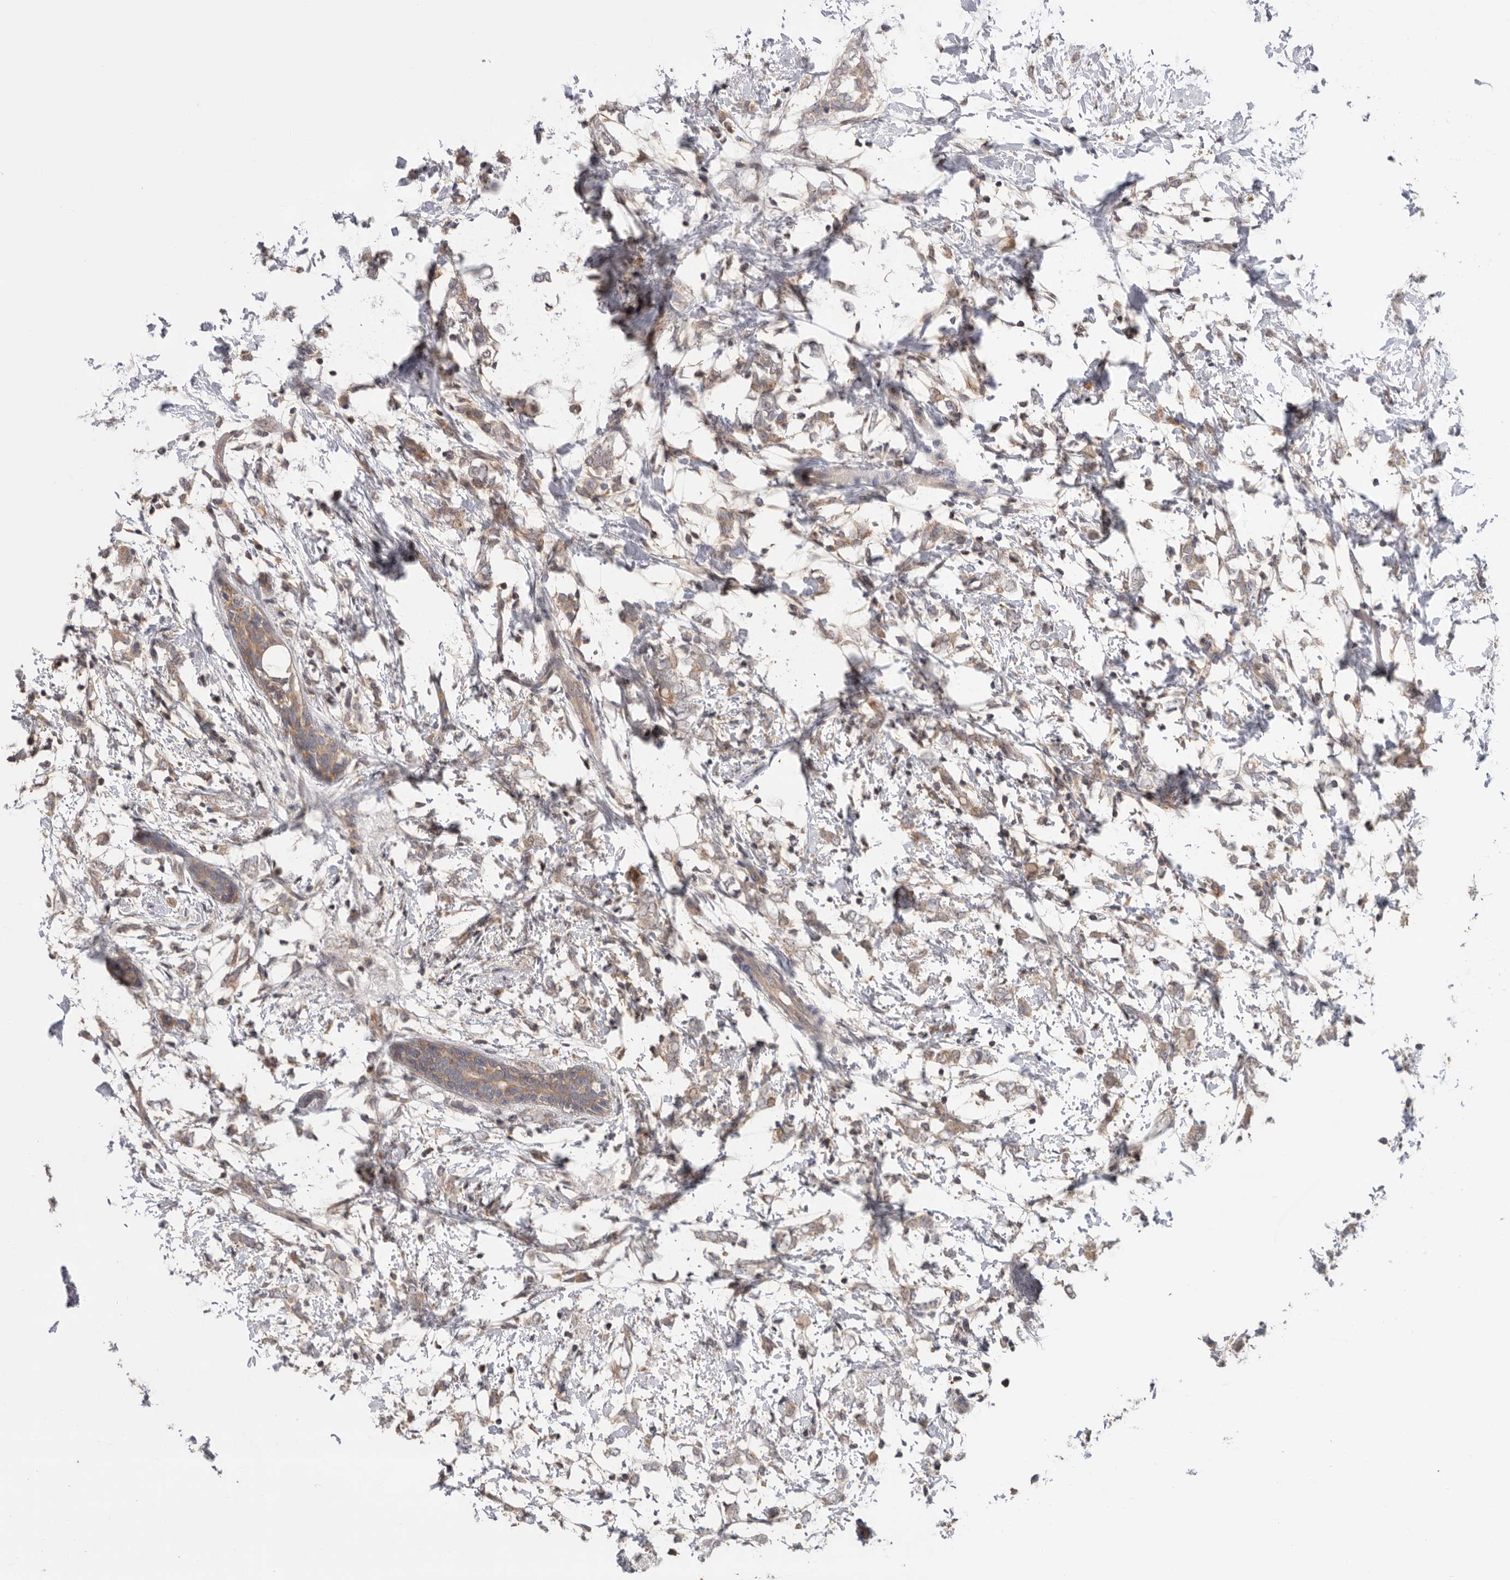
{"staining": {"intensity": "weak", "quantity": ">75%", "location": "cytoplasmic/membranous"}, "tissue": "breast cancer", "cell_type": "Tumor cells", "image_type": "cancer", "snomed": [{"axis": "morphology", "description": "Normal tissue, NOS"}, {"axis": "morphology", "description": "Lobular carcinoma"}, {"axis": "topography", "description": "Breast"}], "caption": "Approximately >75% of tumor cells in breast cancer (lobular carcinoma) demonstrate weak cytoplasmic/membranous protein staining as visualized by brown immunohistochemical staining.", "gene": "KLK5", "patient": {"sex": "female", "age": 47}}